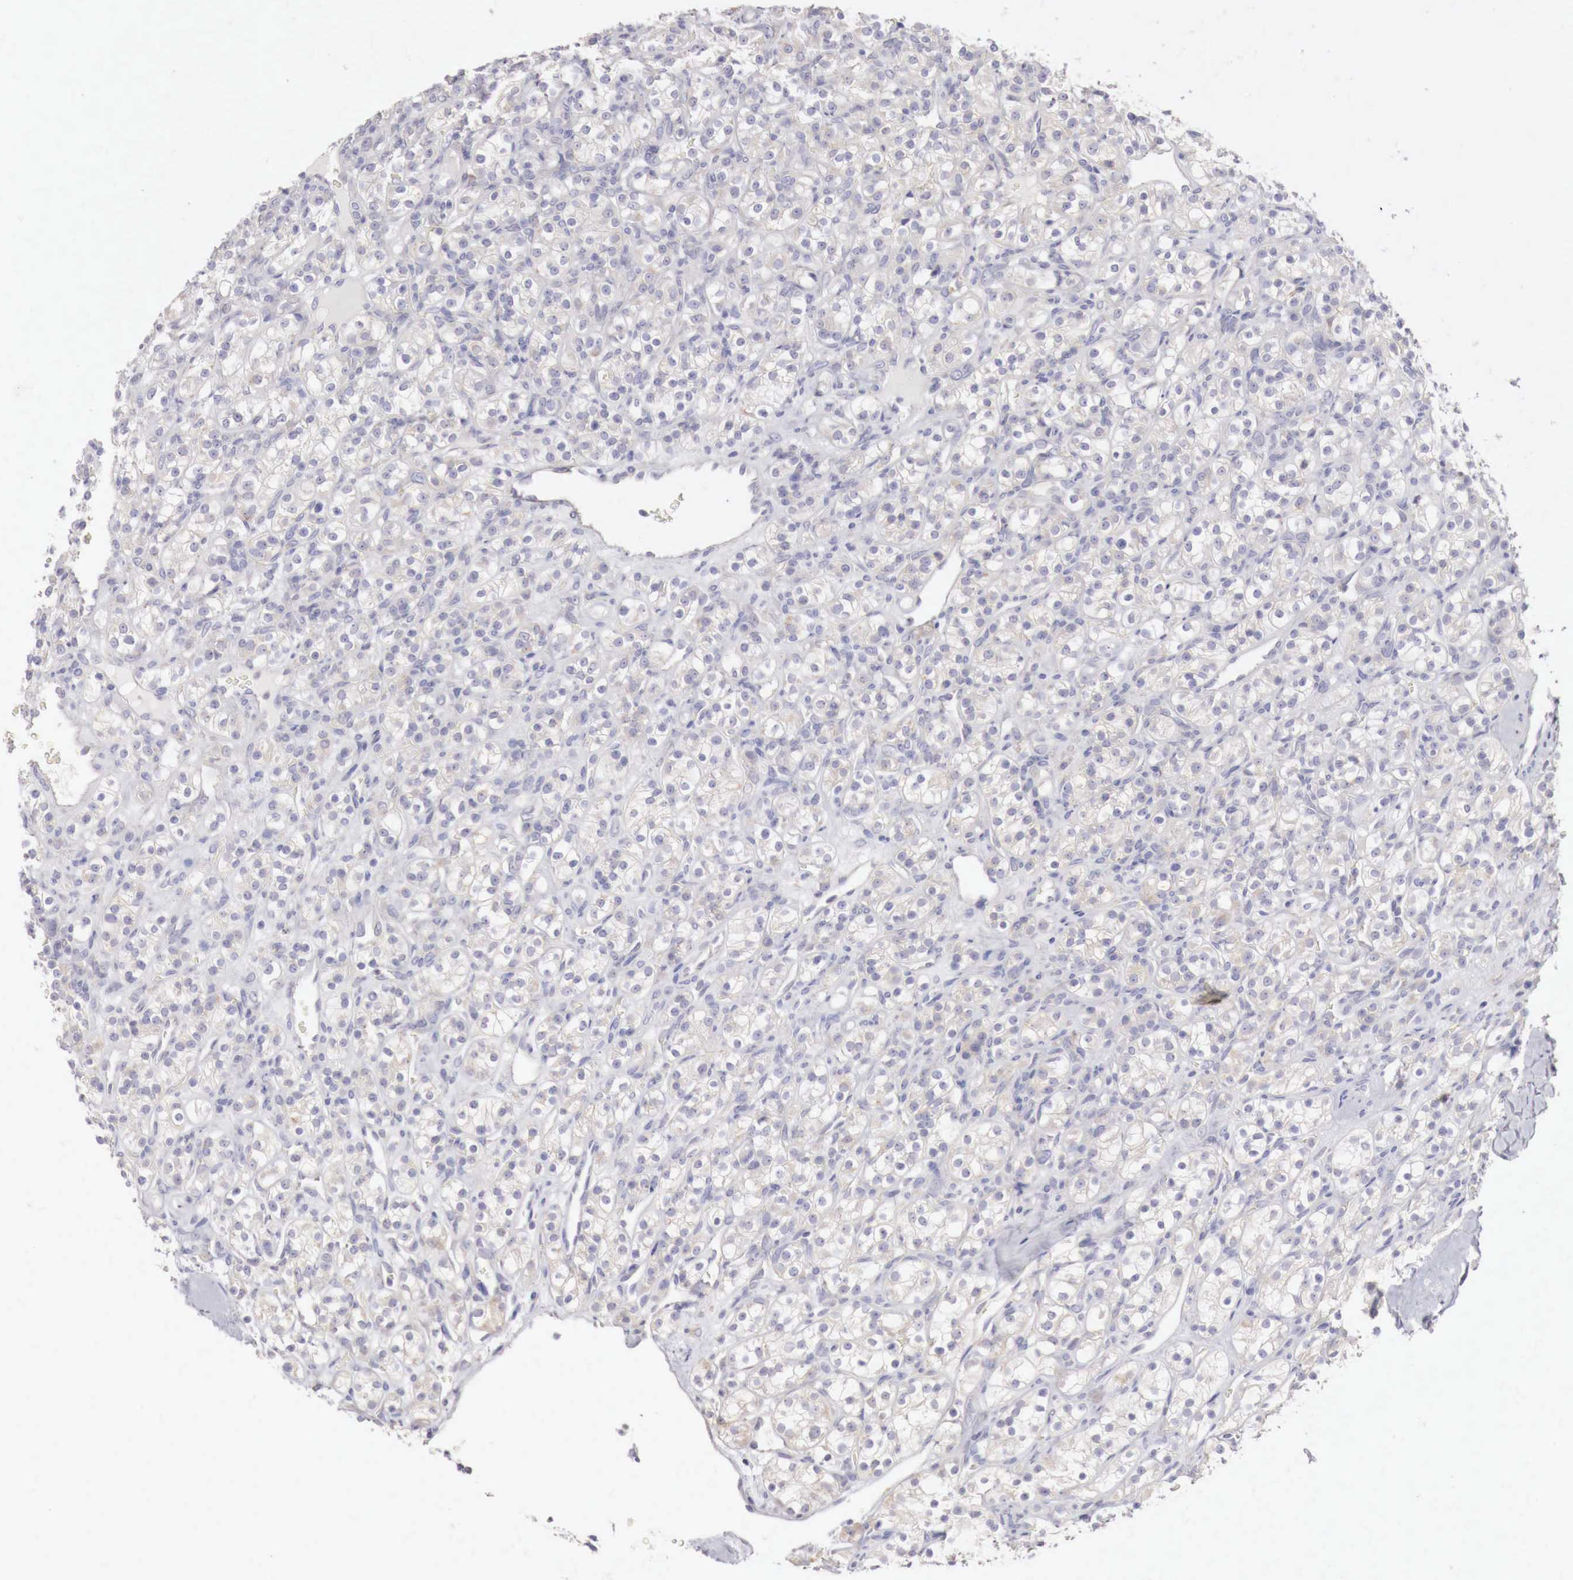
{"staining": {"intensity": "weak", "quantity": "<25%", "location": "cytoplasmic/membranous"}, "tissue": "renal cancer", "cell_type": "Tumor cells", "image_type": "cancer", "snomed": [{"axis": "morphology", "description": "Adenocarcinoma, NOS"}, {"axis": "topography", "description": "Kidney"}], "caption": "Human adenocarcinoma (renal) stained for a protein using immunohistochemistry displays no expression in tumor cells.", "gene": "NSDHL", "patient": {"sex": "male", "age": 77}}